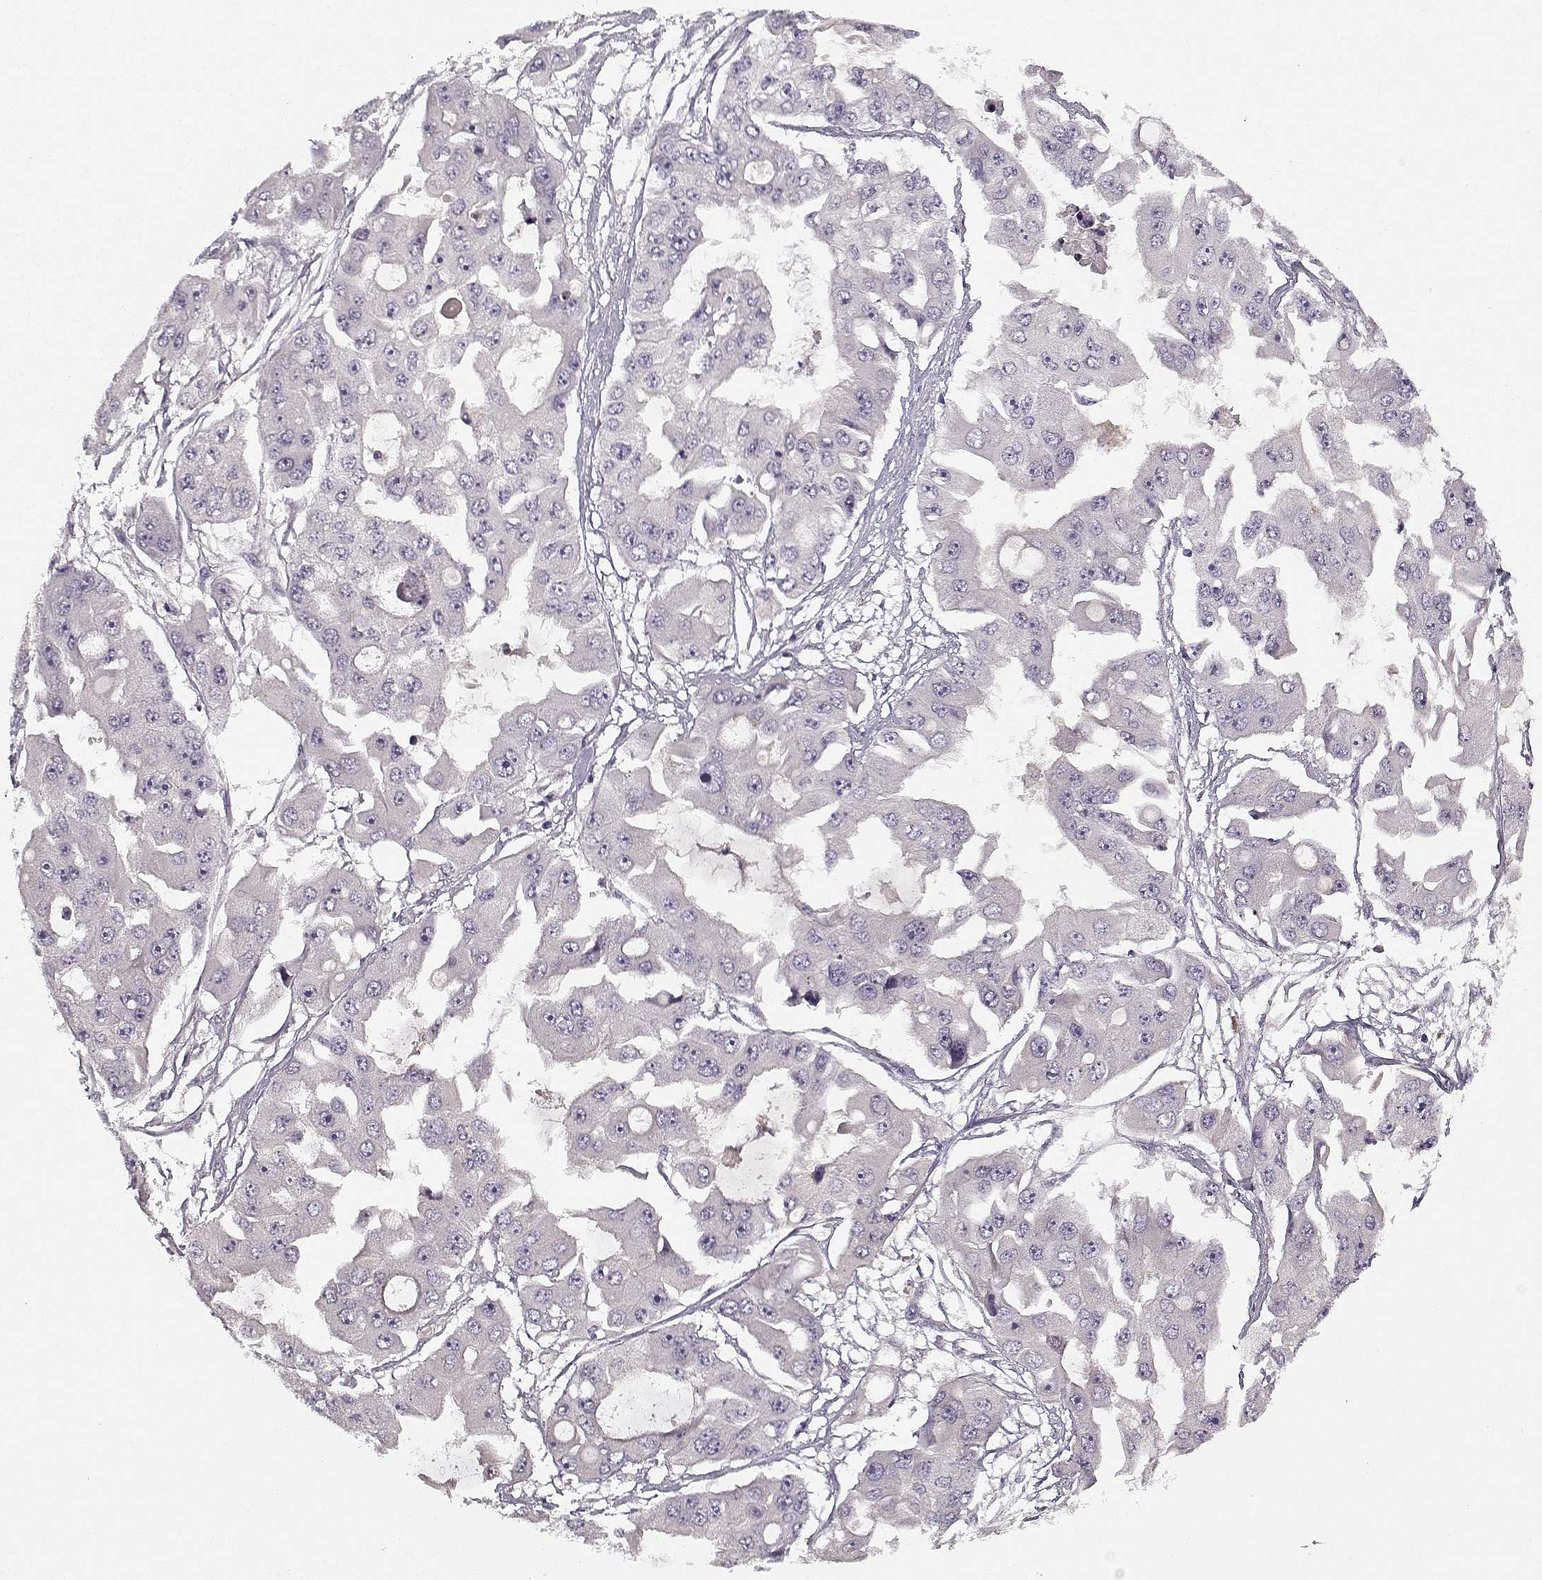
{"staining": {"intensity": "negative", "quantity": "none", "location": "none"}, "tissue": "ovarian cancer", "cell_type": "Tumor cells", "image_type": "cancer", "snomed": [{"axis": "morphology", "description": "Cystadenocarcinoma, serous, NOS"}, {"axis": "topography", "description": "Ovary"}], "caption": "Immunohistochemistry (IHC) micrograph of serous cystadenocarcinoma (ovarian) stained for a protein (brown), which displays no expression in tumor cells.", "gene": "UNC13D", "patient": {"sex": "female", "age": 56}}